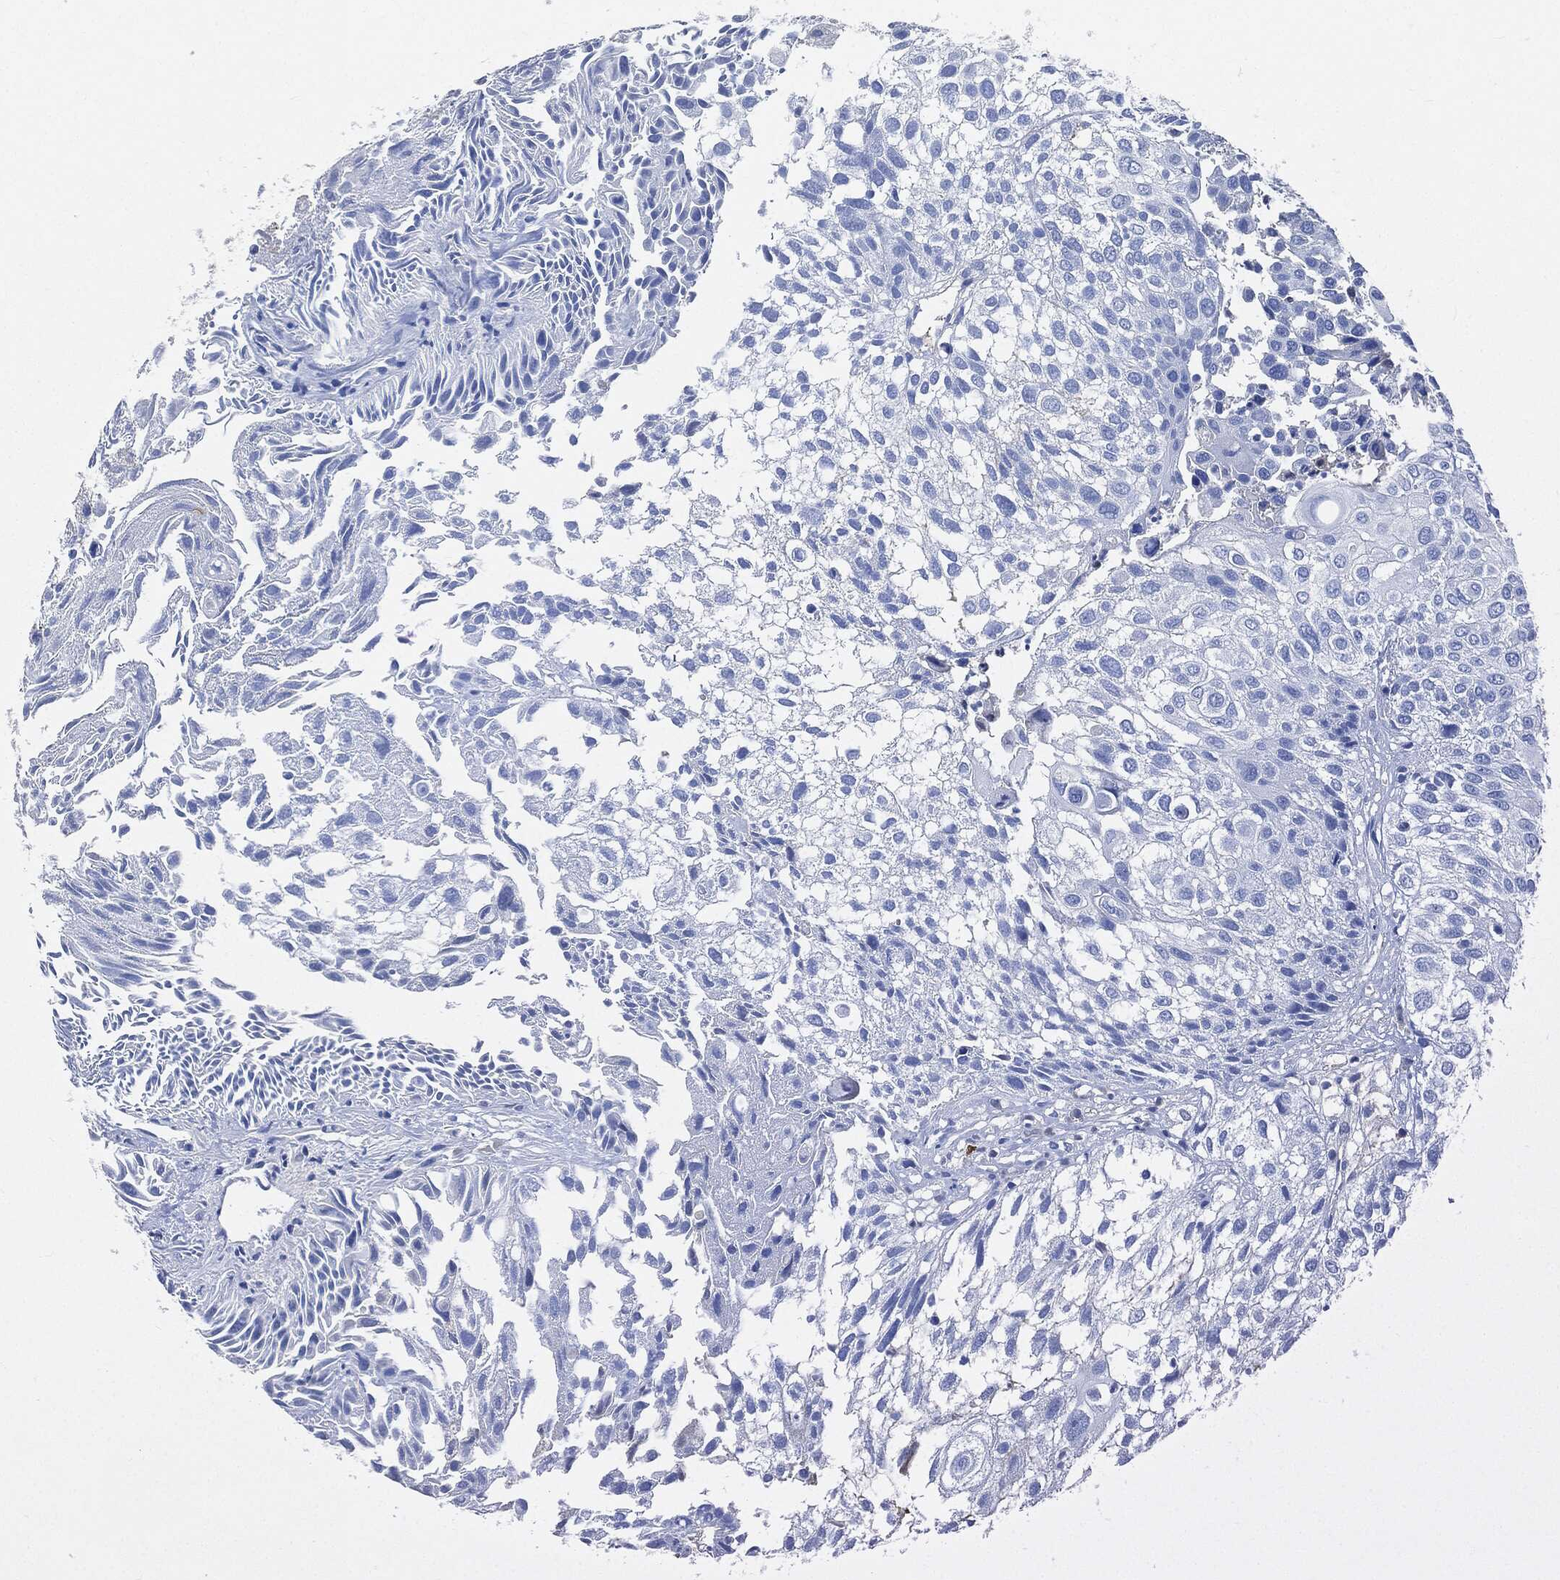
{"staining": {"intensity": "negative", "quantity": "none", "location": "none"}, "tissue": "urothelial cancer", "cell_type": "Tumor cells", "image_type": "cancer", "snomed": [{"axis": "morphology", "description": "Urothelial carcinoma, High grade"}, {"axis": "topography", "description": "Urinary bladder"}], "caption": "An immunohistochemistry (IHC) micrograph of urothelial cancer is shown. There is no staining in tumor cells of urothelial cancer.", "gene": "IGLV6-57", "patient": {"sex": "female", "age": 79}}